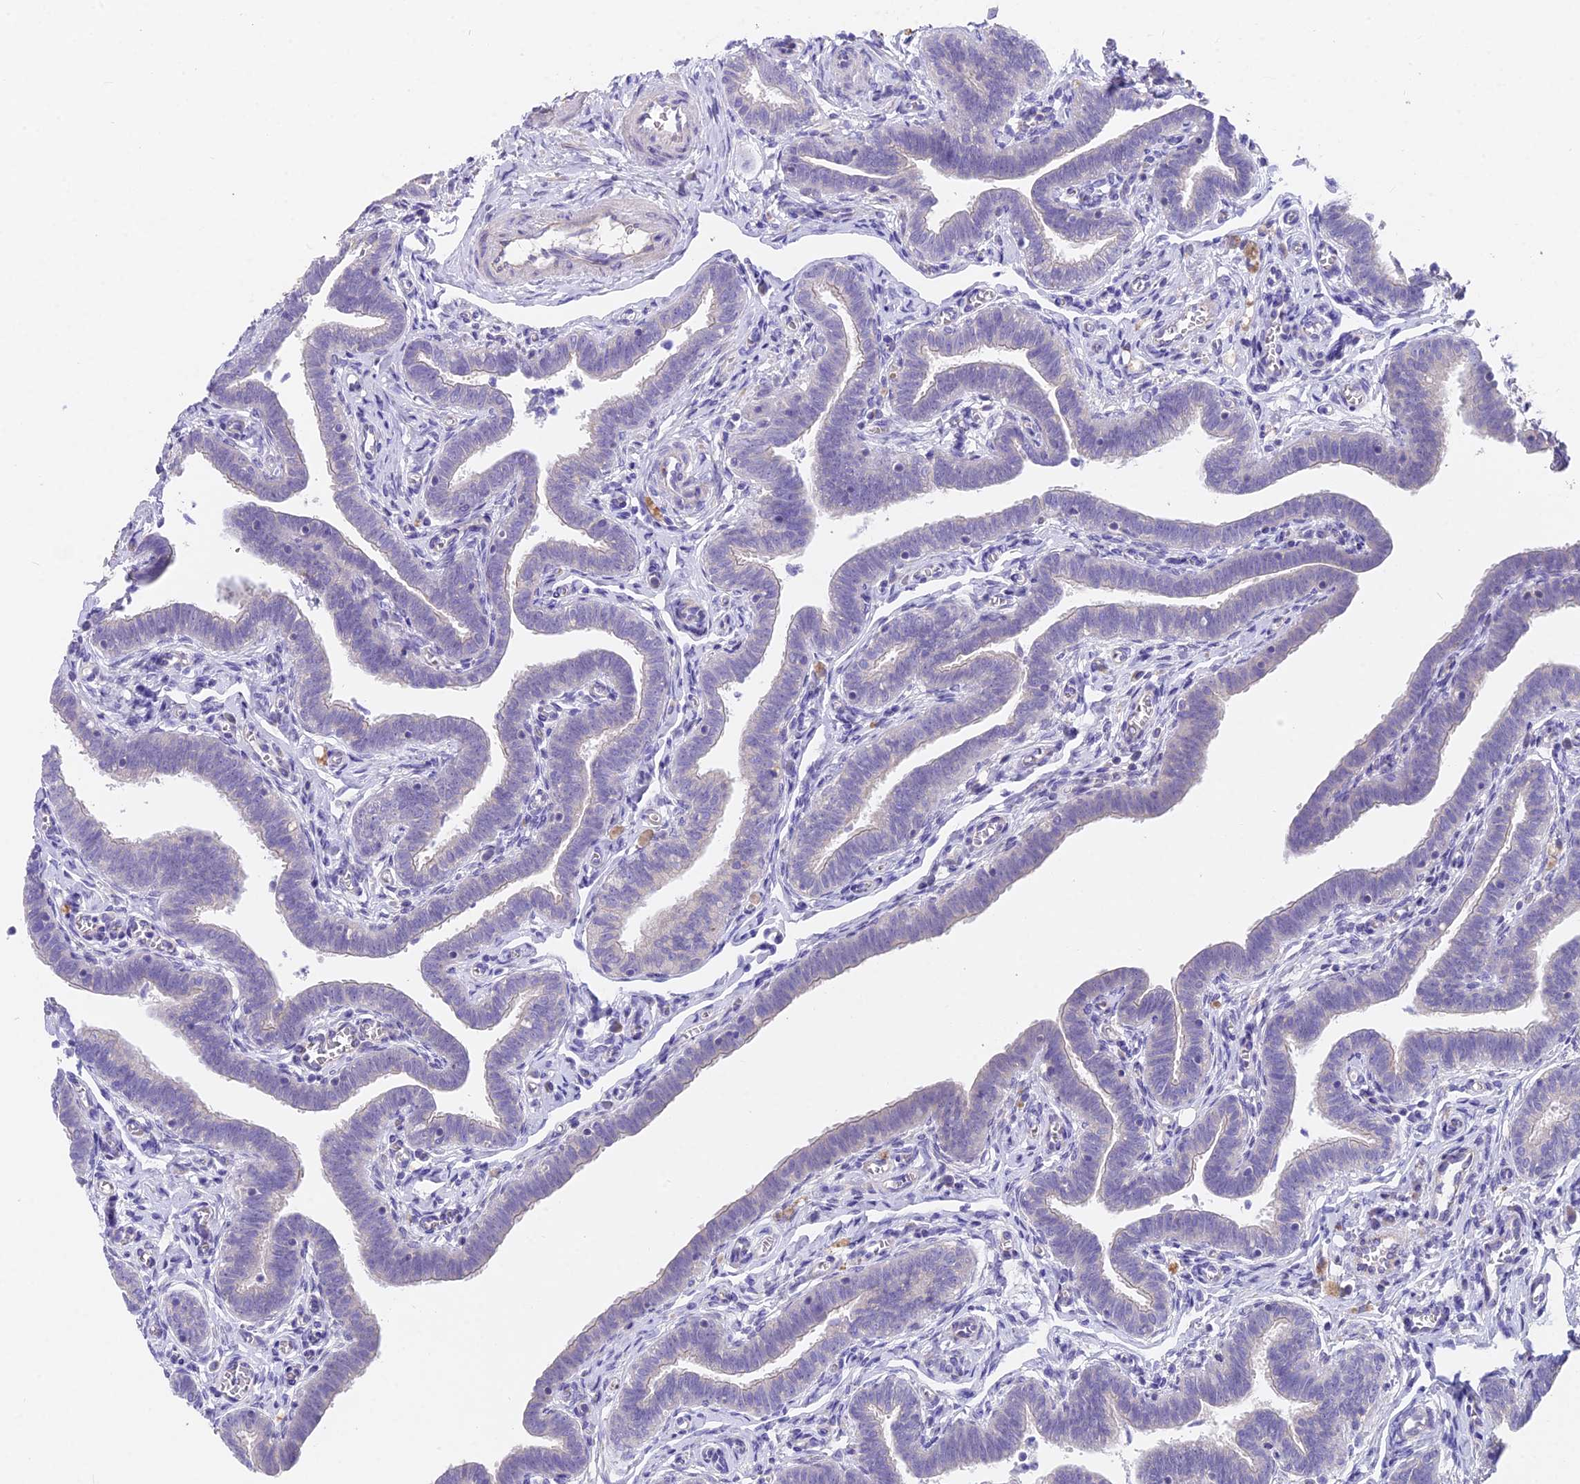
{"staining": {"intensity": "weak", "quantity": "<25%", "location": "cytoplasmic/membranous"}, "tissue": "fallopian tube", "cell_type": "Glandular cells", "image_type": "normal", "snomed": [{"axis": "morphology", "description": "Normal tissue, NOS"}, {"axis": "topography", "description": "Fallopian tube"}], "caption": "High power microscopy image of an immunohistochemistry (IHC) image of unremarkable fallopian tube, revealing no significant expression in glandular cells.", "gene": "FAM168B", "patient": {"sex": "female", "age": 36}}